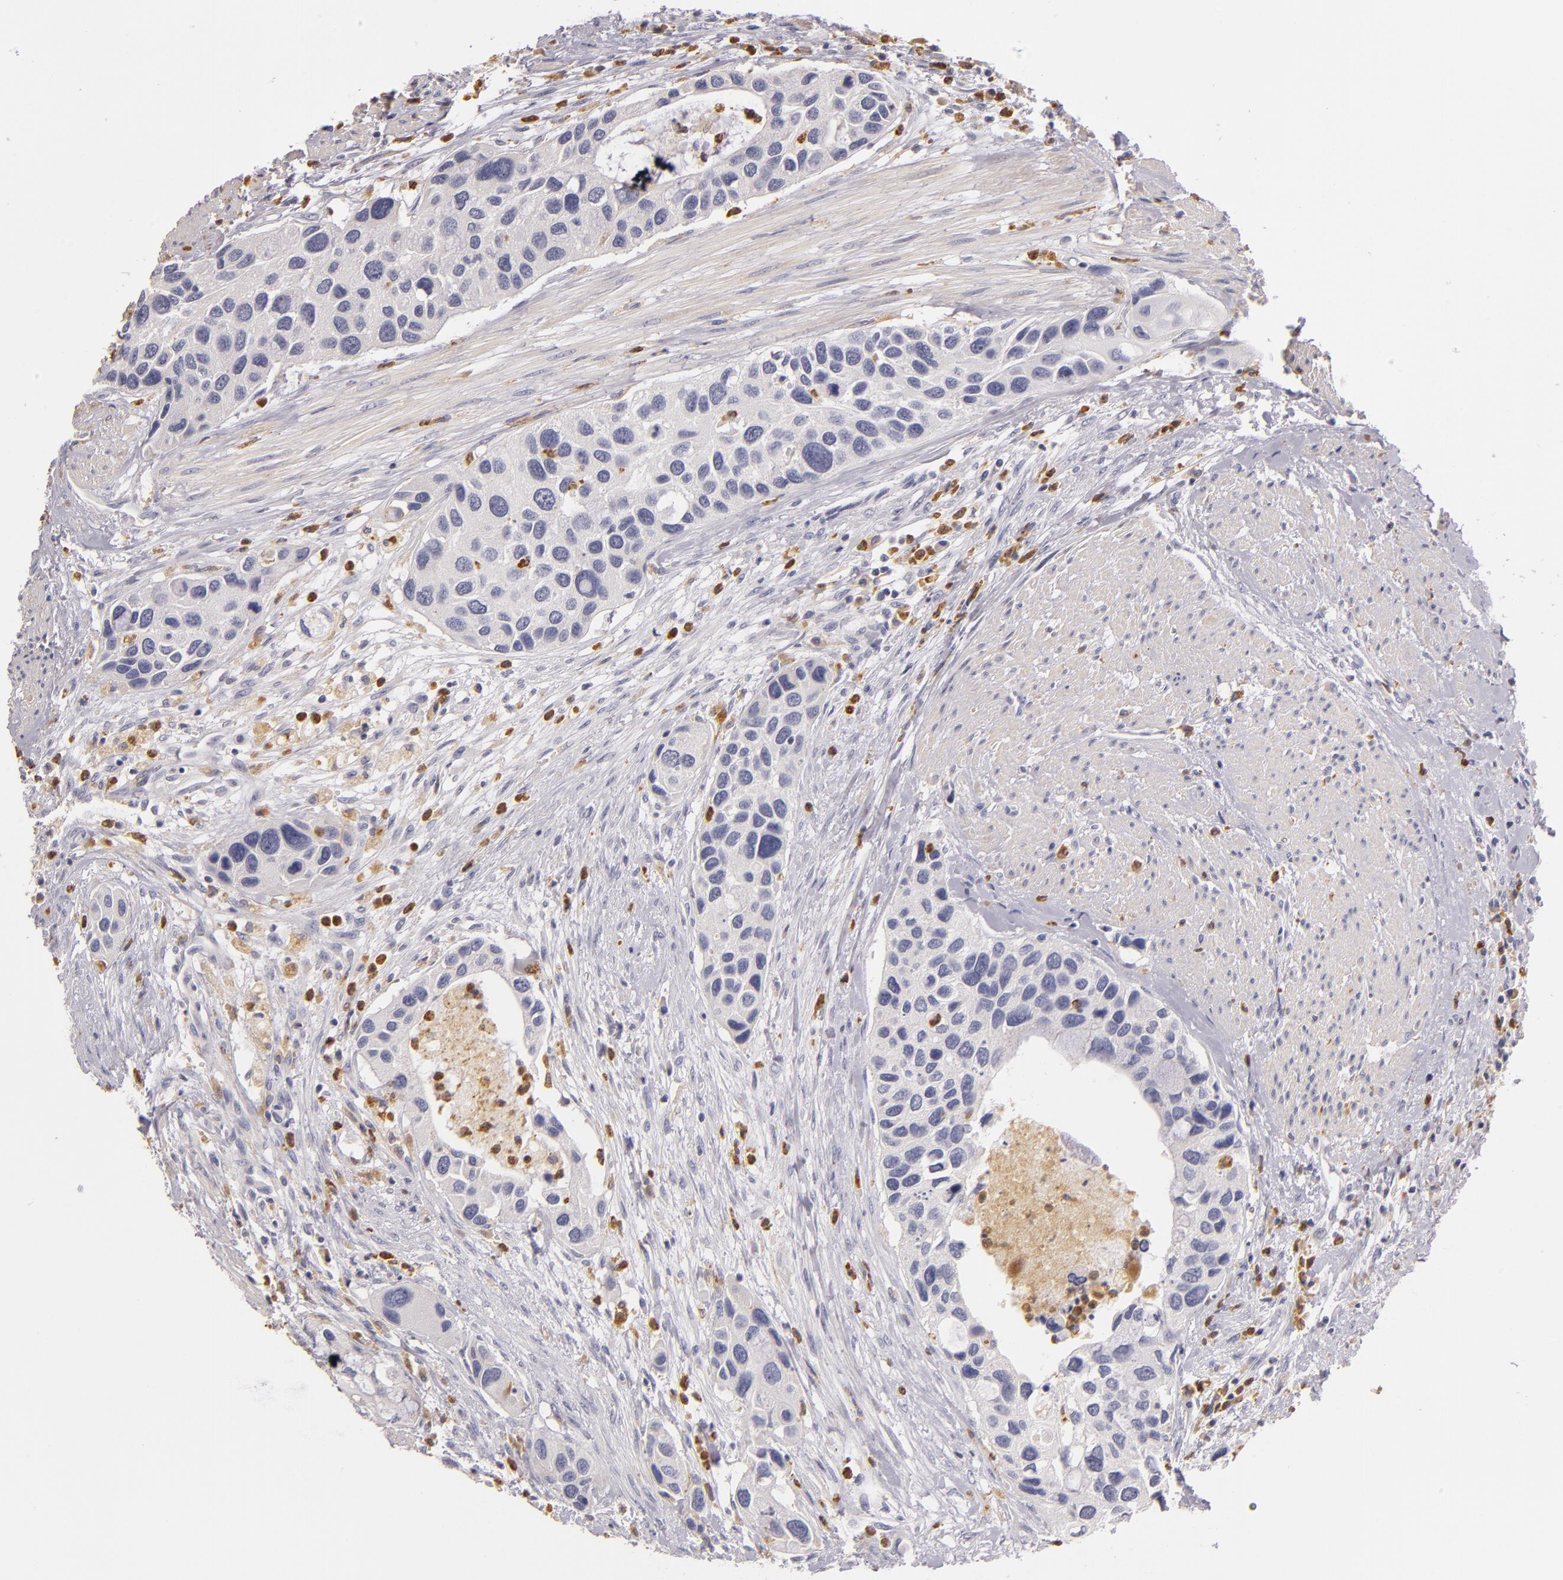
{"staining": {"intensity": "negative", "quantity": "none", "location": "none"}, "tissue": "urothelial cancer", "cell_type": "Tumor cells", "image_type": "cancer", "snomed": [{"axis": "morphology", "description": "Urothelial carcinoma, High grade"}, {"axis": "topography", "description": "Urinary bladder"}], "caption": "IHC histopathology image of neoplastic tissue: human high-grade urothelial carcinoma stained with DAB (3,3'-diaminobenzidine) demonstrates no significant protein expression in tumor cells.", "gene": "TLR8", "patient": {"sex": "male", "age": 66}}